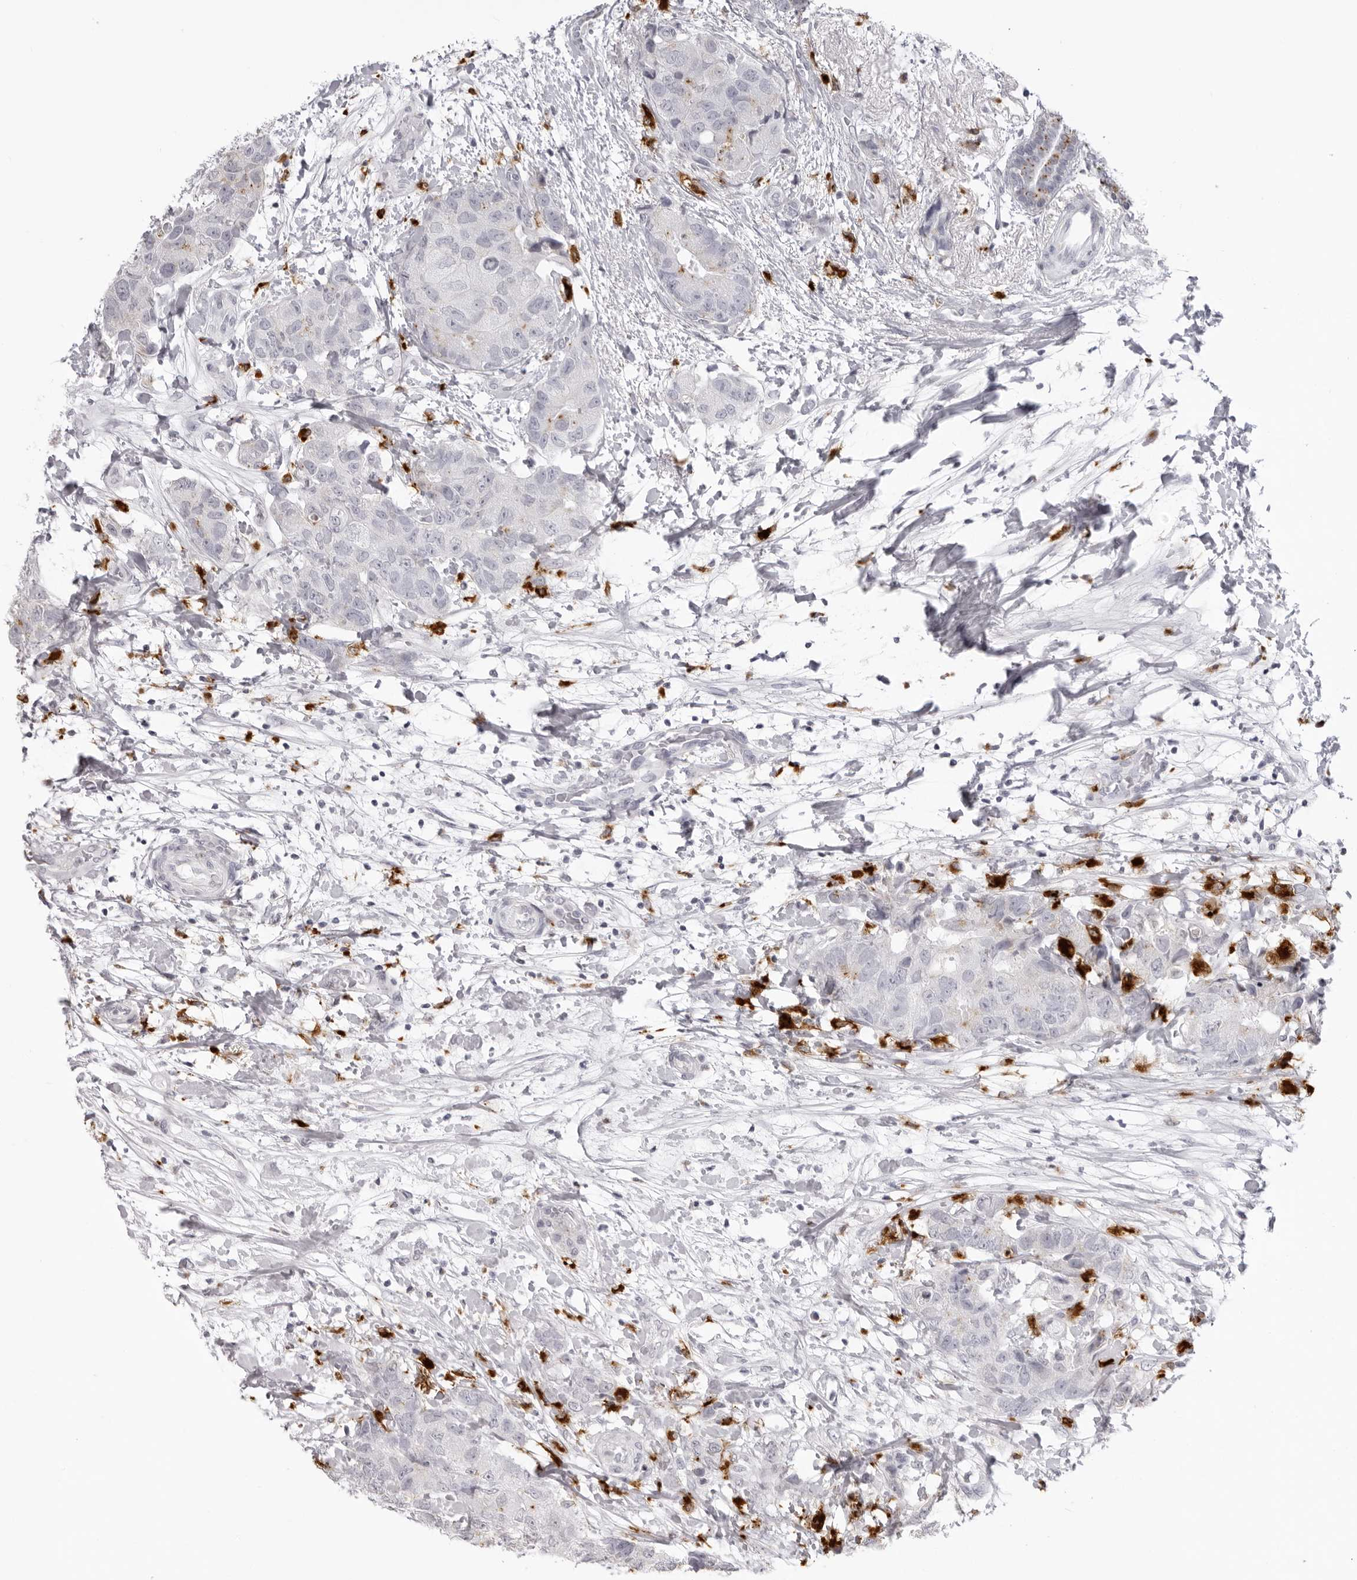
{"staining": {"intensity": "negative", "quantity": "none", "location": "none"}, "tissue": "breast cancer", "cell_type": "Tumor cells", "image_type": "cancer", "snomed": [{"axis": "morphology", "description": "Duct carcinoma"}, {"axis": "topography", "description": "Breast"}], "caption": "A photomicrograph of human breast cancer (invasive ductal carcinoma) is negative for staining in tumor cells.", "gene": "IL25", "patient": {"sex": "female", "age": 62}}